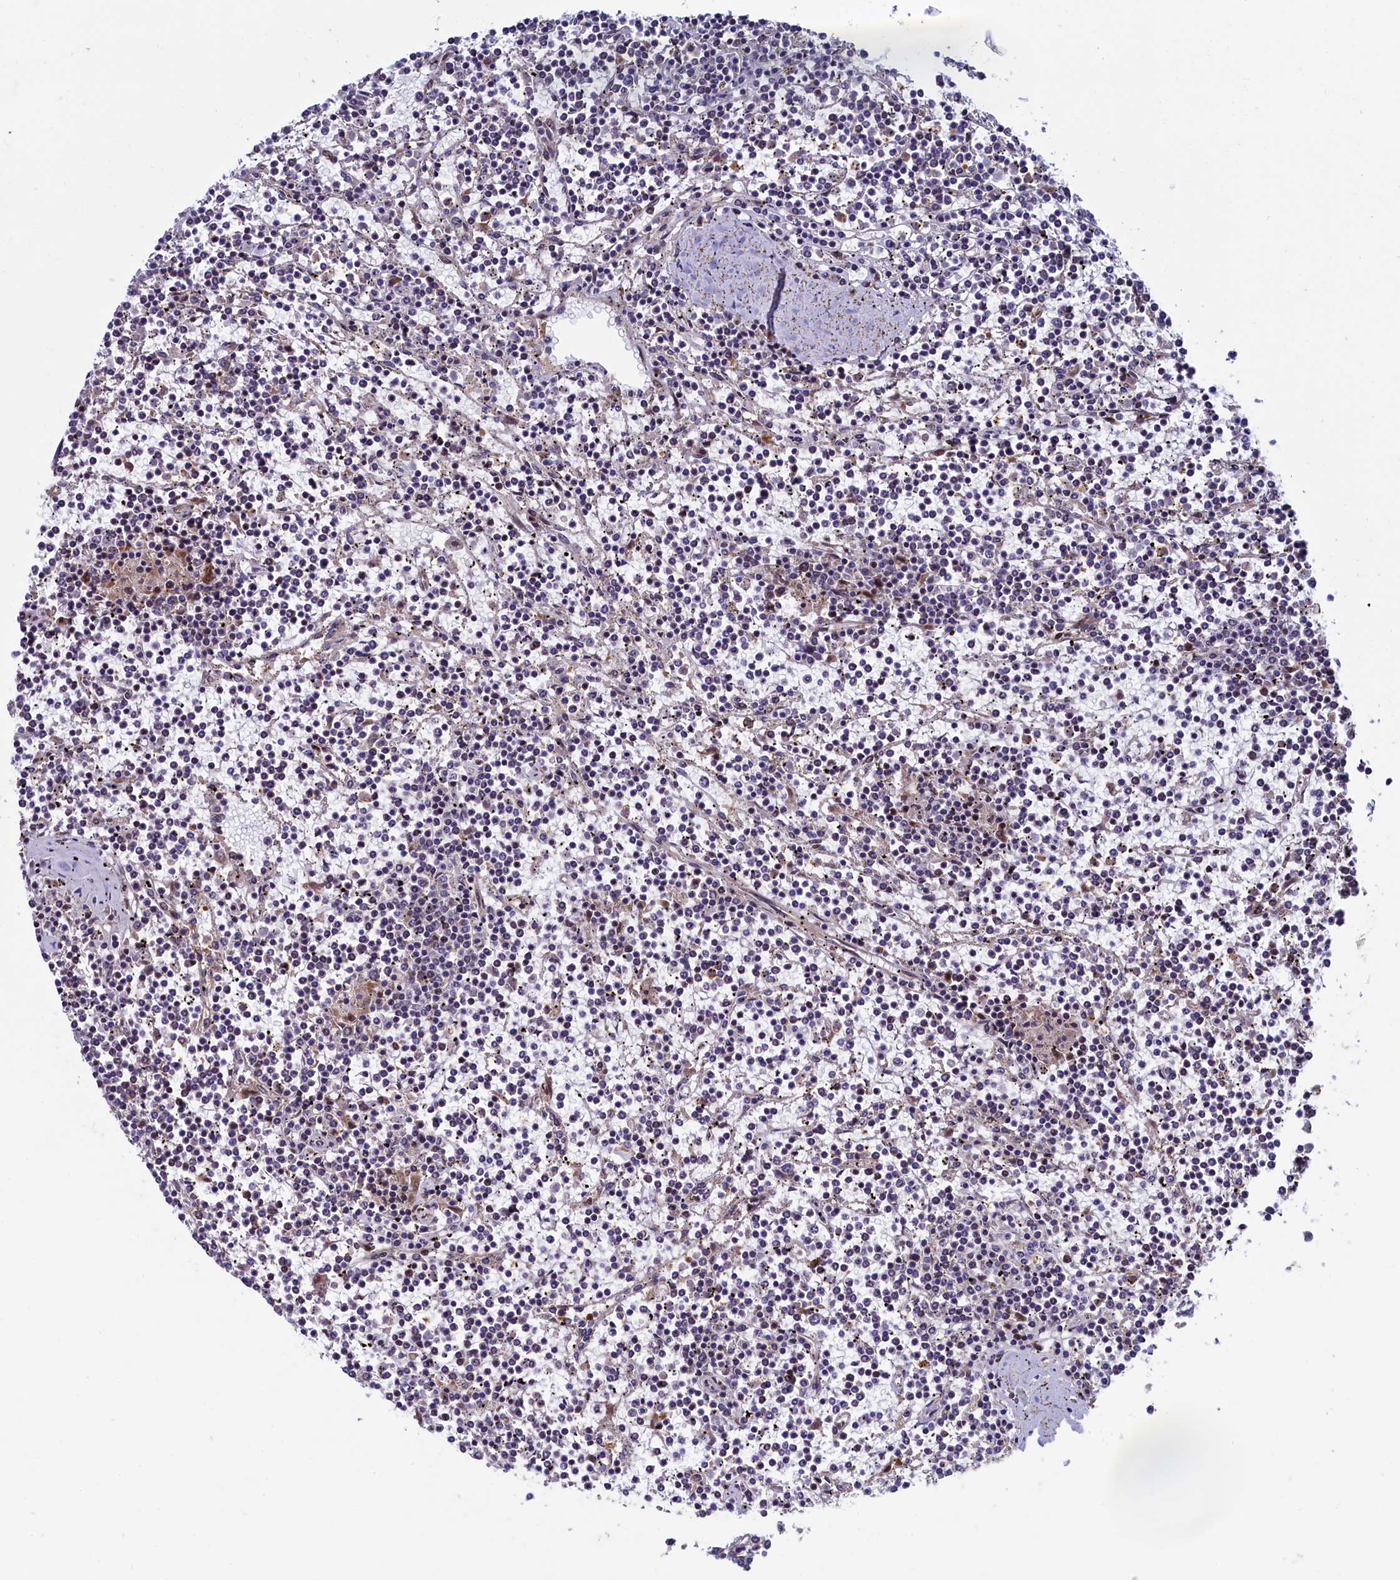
{"staining": {"intensity": "negative", "quantity": "none", "location": "none"}, "tissue": "lymphoma", "cell_type": "Tumor cells", "image_type": "cancer", "snomed": [{"axis": "morphology", "description": "Malignant lymphoma, non-Hodgkin's type, Low grade"}, {"axis": "topography", "description": "Spleen"}], "caption": "Image shows no protein positivity in tumor cells of lymphoma tissue.", "gene": "PIK3C3", "patient": {"sex": "female", "age": 19}}